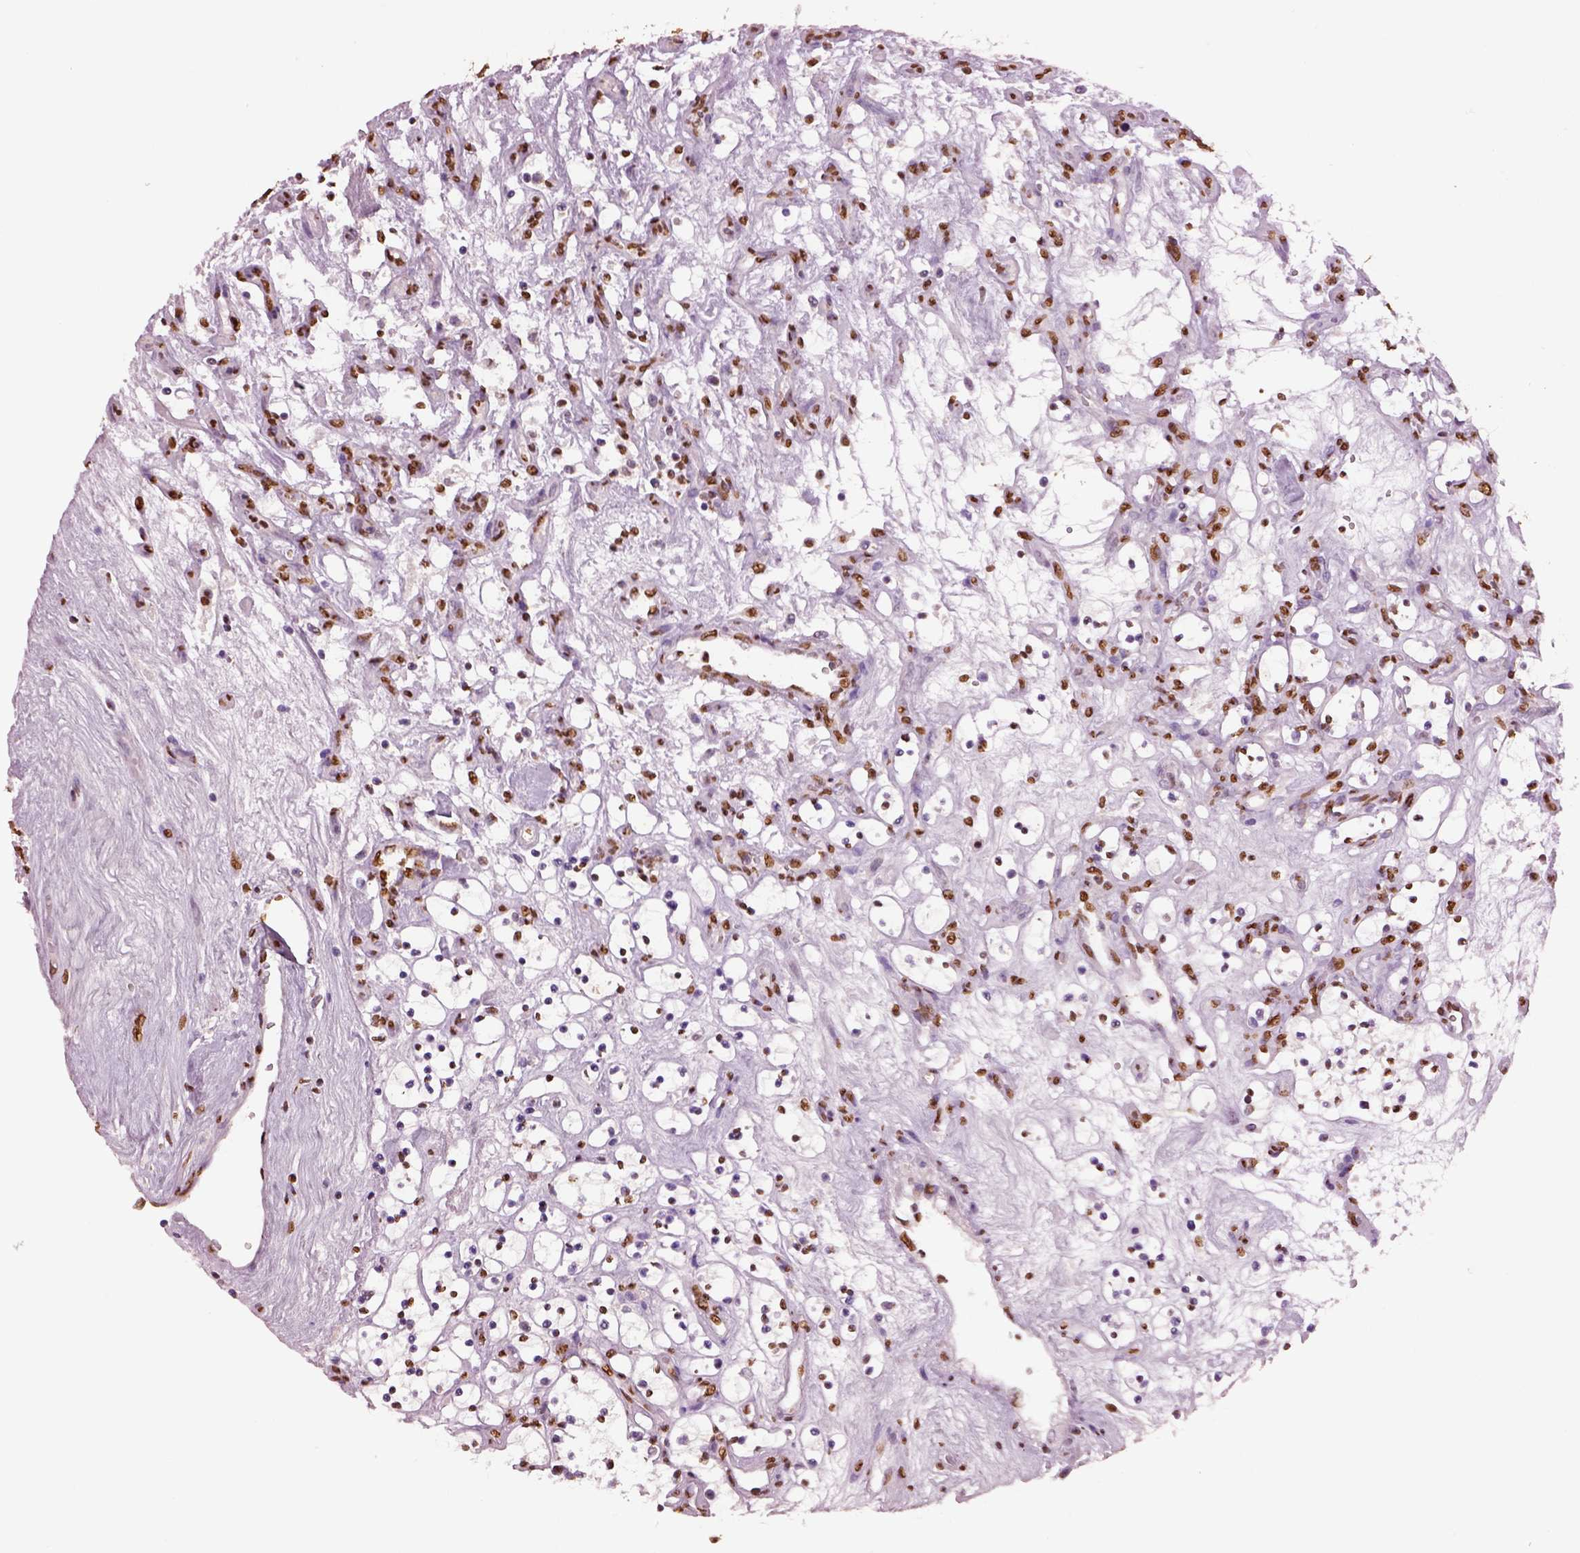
{"staining": {"intensity": "strong", "quantity": "25%-75%", "location": "nuclear"}, "tissue": "renal cancer", "cell_type": "Tumor cells", "image_type": "cancer", "snomed": [{"axis": "morphology", "description": "Adenocarcinoma, NOS"}, {"axis": "topography", "description": "Kidney"}], "caption": "Tumor cells demonstrate high levels of strong nuclear positivity in approximately 25%-75% of cells in adenocarcinoma (renal).", "gene": "DDX3X", "patient": {"sex": "female", "age": 69}}